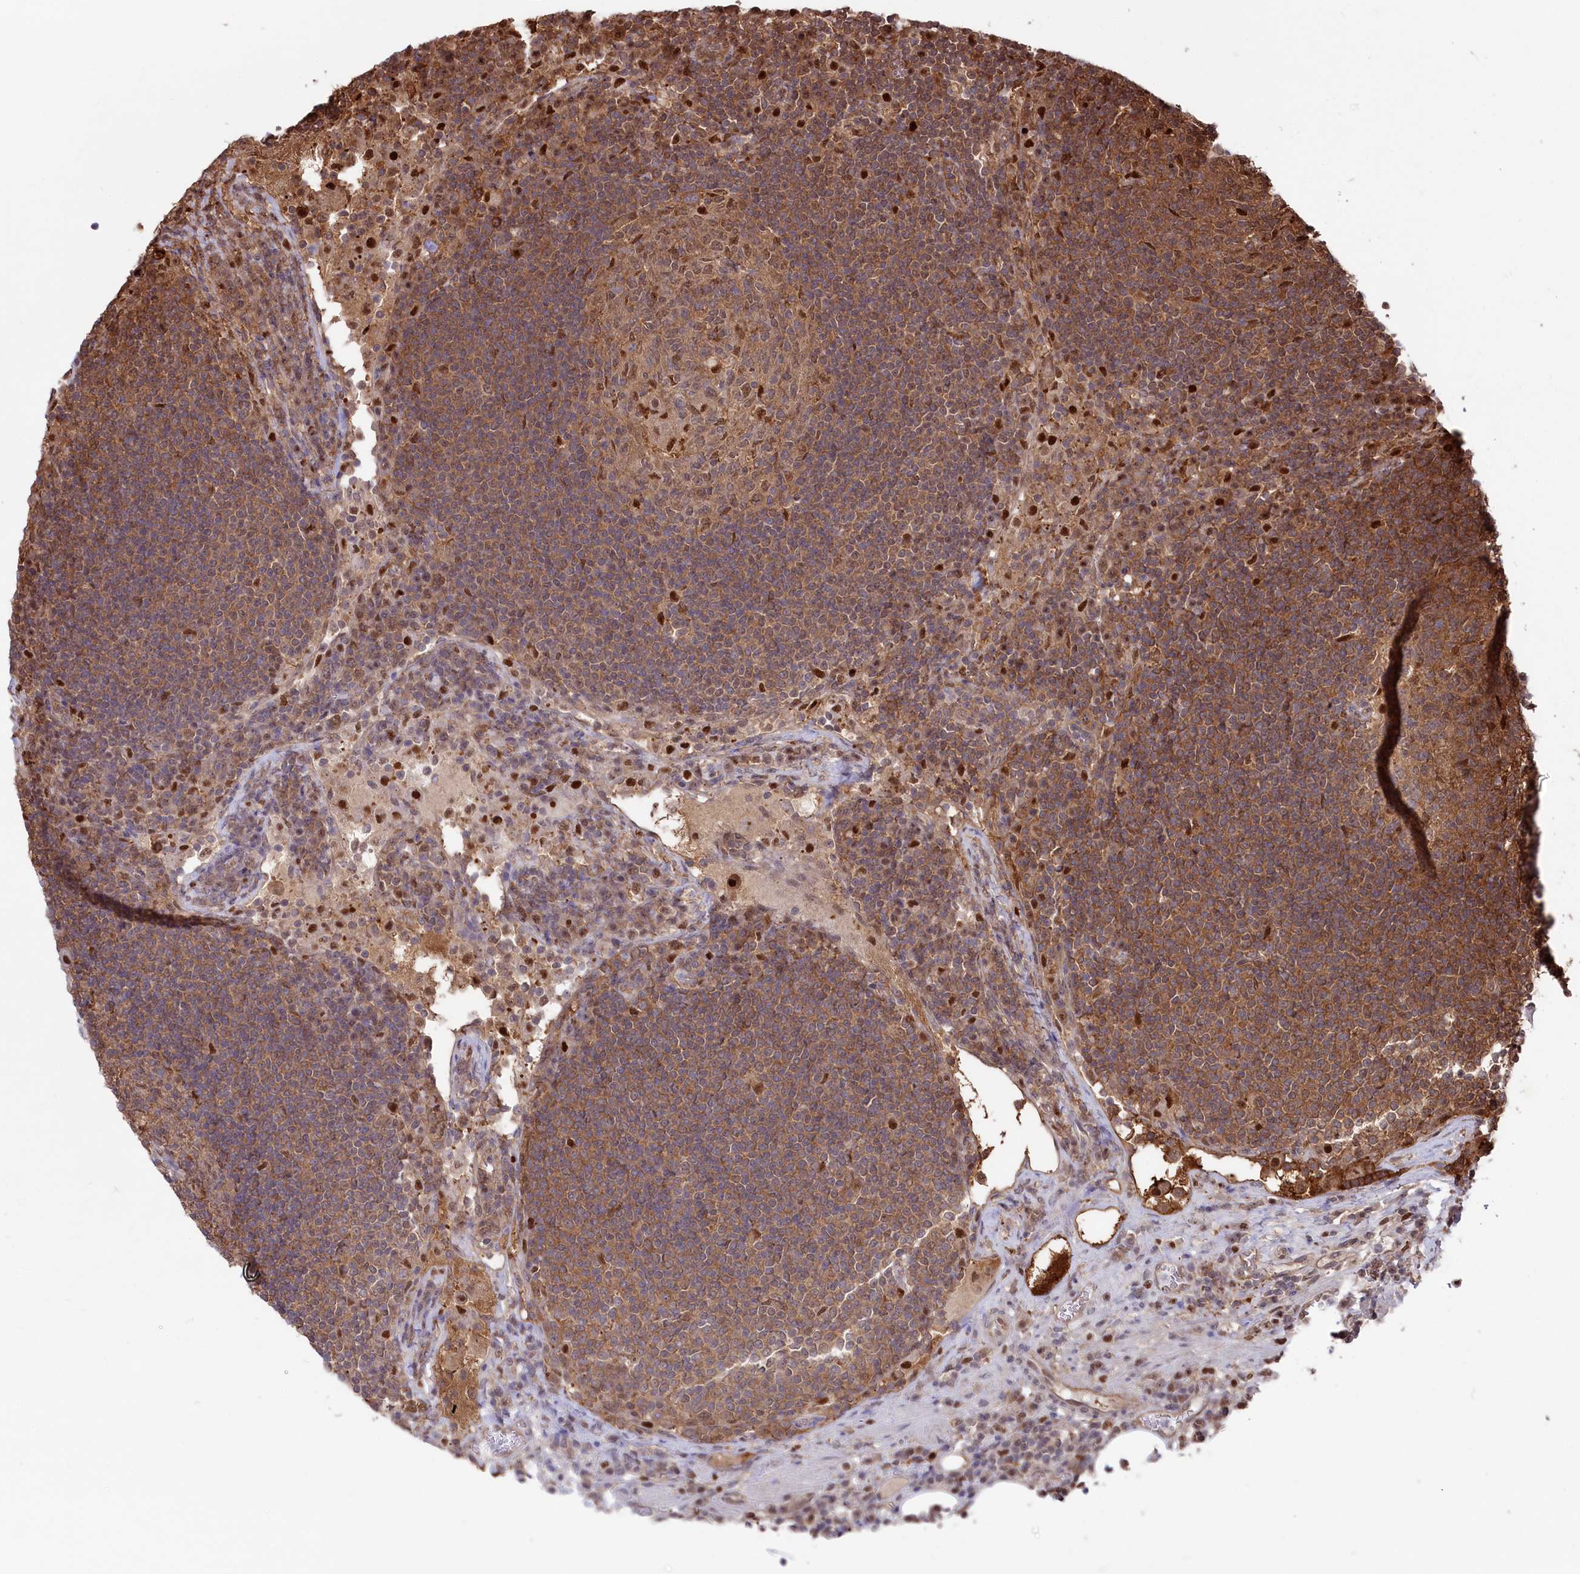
{"staining": {"intensity": "moderate", "quantity": ">75%", "location": "cytoplasmic/membranous,nuclear"}, "tissue": "lymph node", "cell_type": "Germinal center cells", "image_type": "normal", "snomed": [{"axis": "morphology", "description": "Normal tissue, NOS"}, {"axis": "topography", "description": "Lymph node"}], "caption": "Immunohistochemical staining of benign human lymph node displays moderate cytoplasmic/membranous,nuclear protein staining in about >75% of germinal center cells. The protein of interest is stained brown, and the nuclei are stained in blue (DAB IHC with brightfield microscopy, high magnification).", "gene": "PSMA1", "patient": {"sex": "female", "age": 53}}